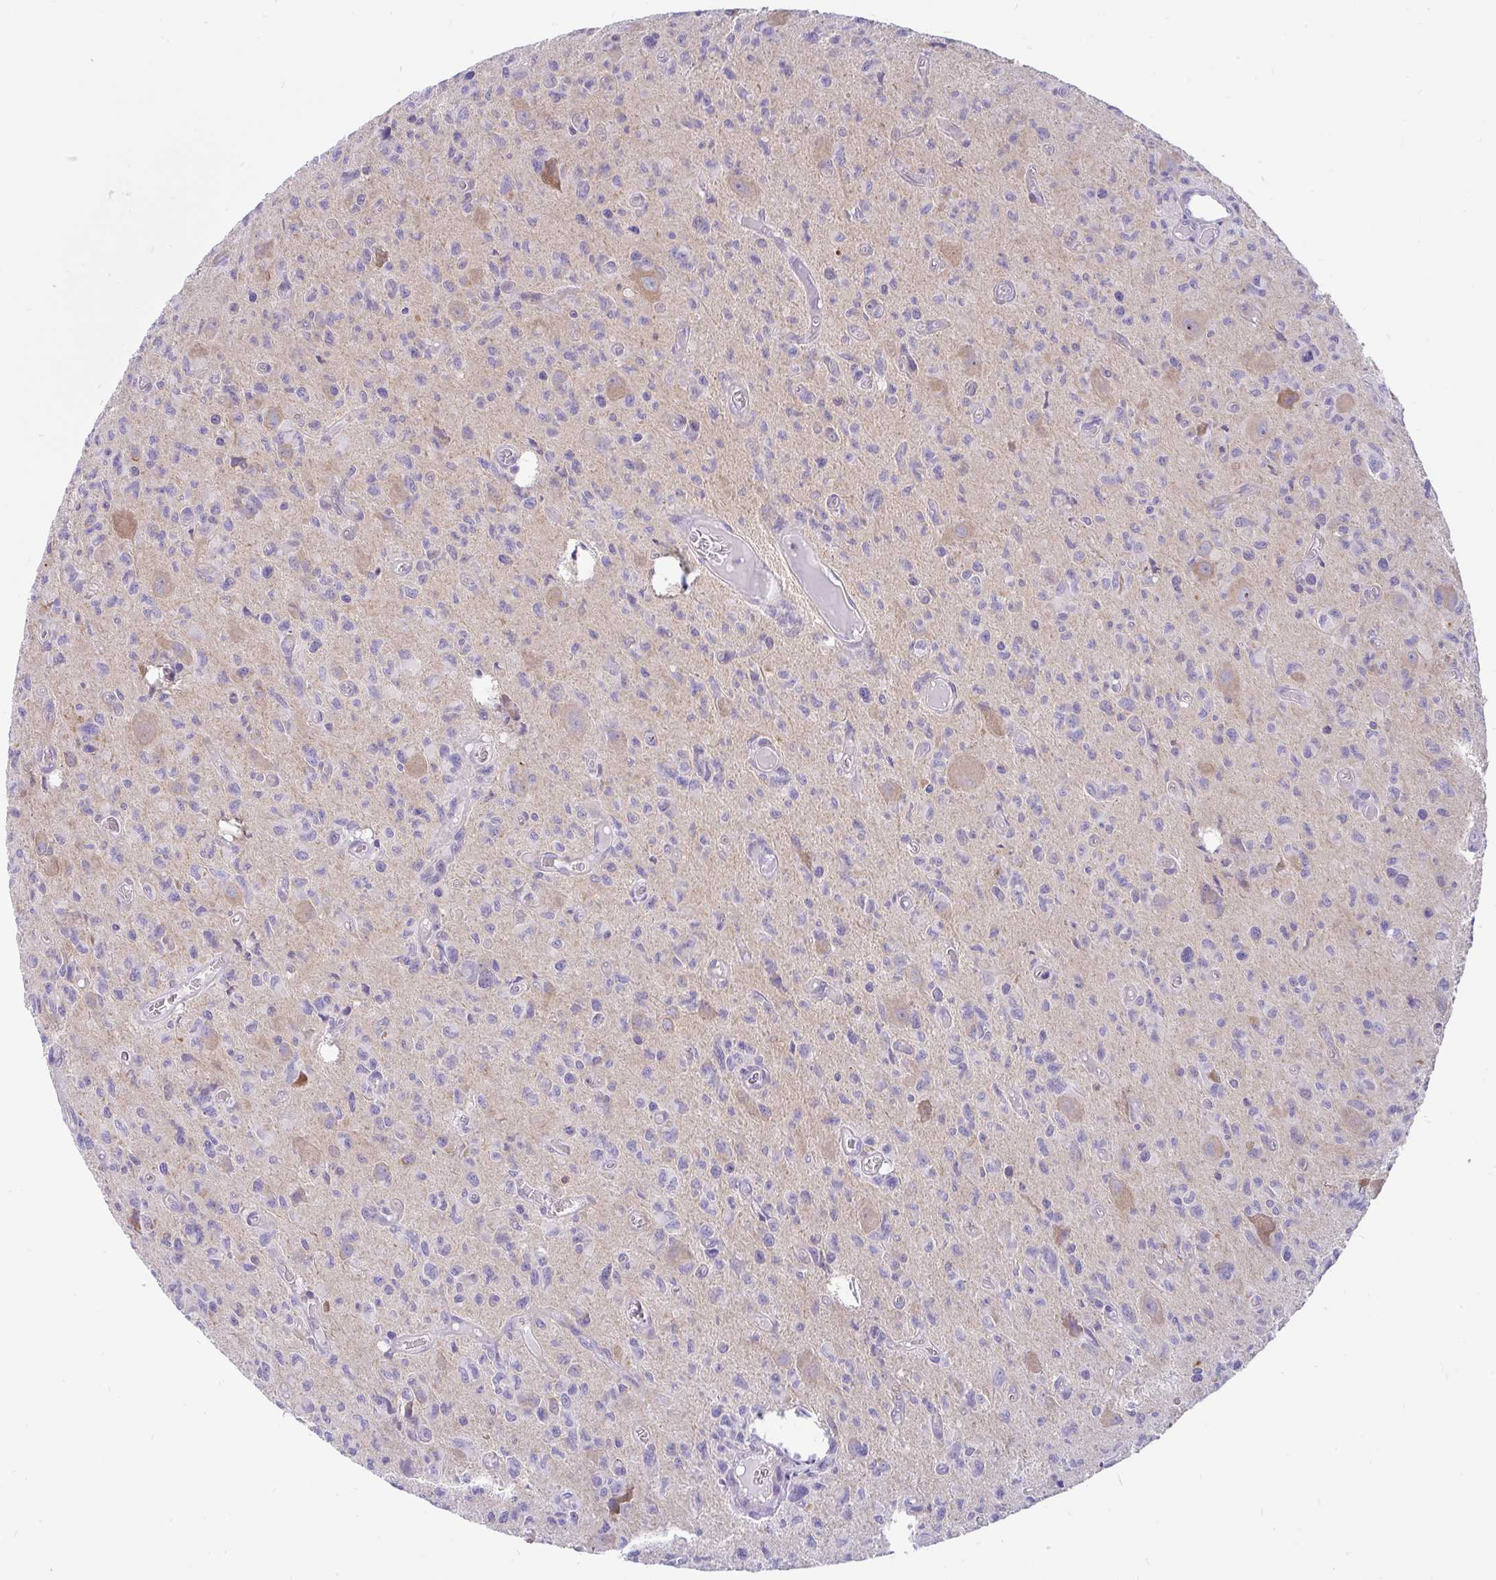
{"staining": {"intensity": "weak", "quantity": "<25%", "location": "cytoplasmic/membranous"}, "tissue": "glioma", "cell_type": "Tumor cells", "image_type": "cancer", "snomed": [{"axis": "morphology", "description": "Glioma, malignant, High grade"}, {"axis": "topography", "description": "Brain"}], "caption": "DAB immunohistochemical staining of human high-grade glioma (malignant) exhibits no significant expression in tumor cells. (DAB (3,3'-diaminobenzidine) immunohistochemistry (IHC) visualized using brightfield microscopy, high magnification).", "gene": "LRRC26", "patient": {"sex": "male", "age": 76}}